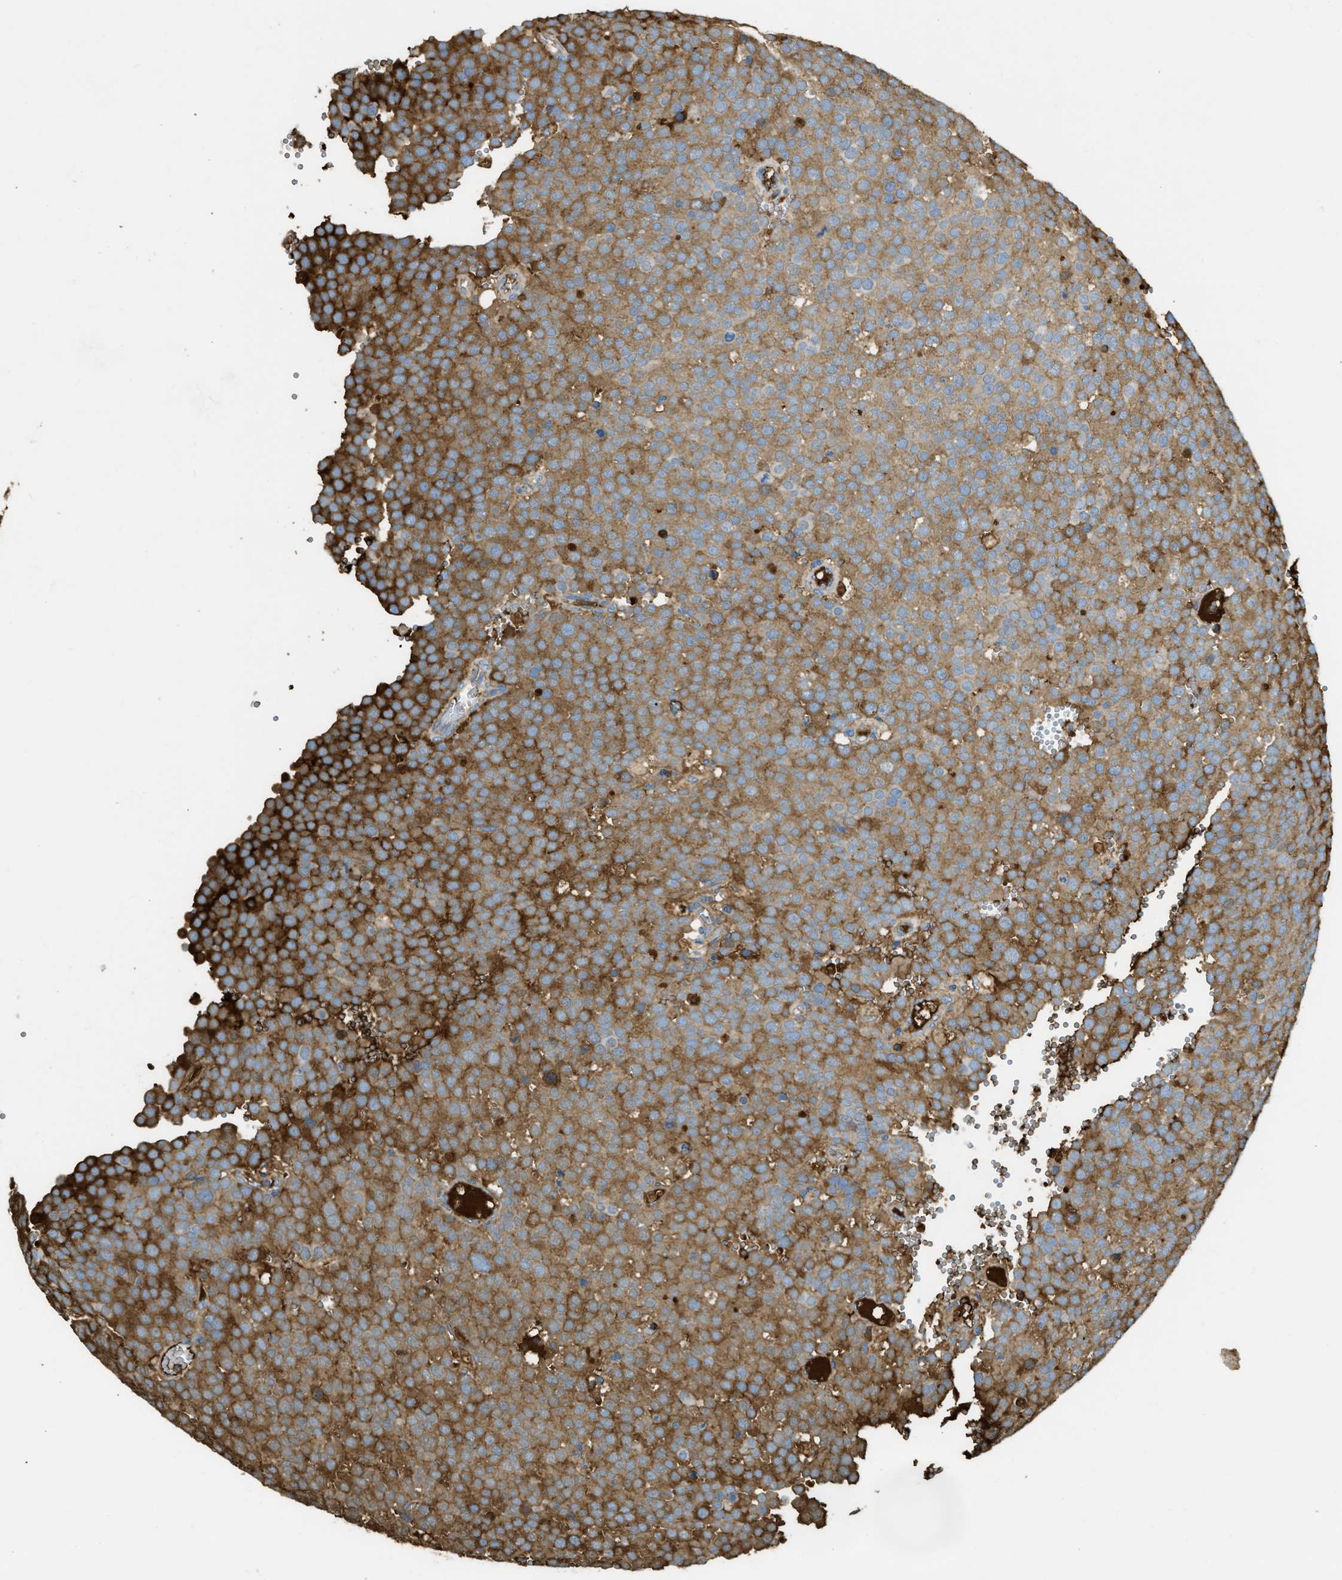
{"staining": {"intensity": "strong", "quantity": ">75%", "location": "cytoplasmic/membranous"}, "tissue": "testis cancer", "cell_type": "Tumor cells", "image_type": "cancer", "snomed": [{"axis": "morphology", "description": "Normal tissue, NOS"}, {"axis": "morphology", "description": "Seminoma, NOS"}, {"axis": "topography", "description": "Testis"}], "caption": "Tumor cells reveal strong cytoplasmic/membranous staining in about >75% of cells in testis seminoma.", "gene": "PRTN3", "patient": {"sex": "male", "age": 71}}